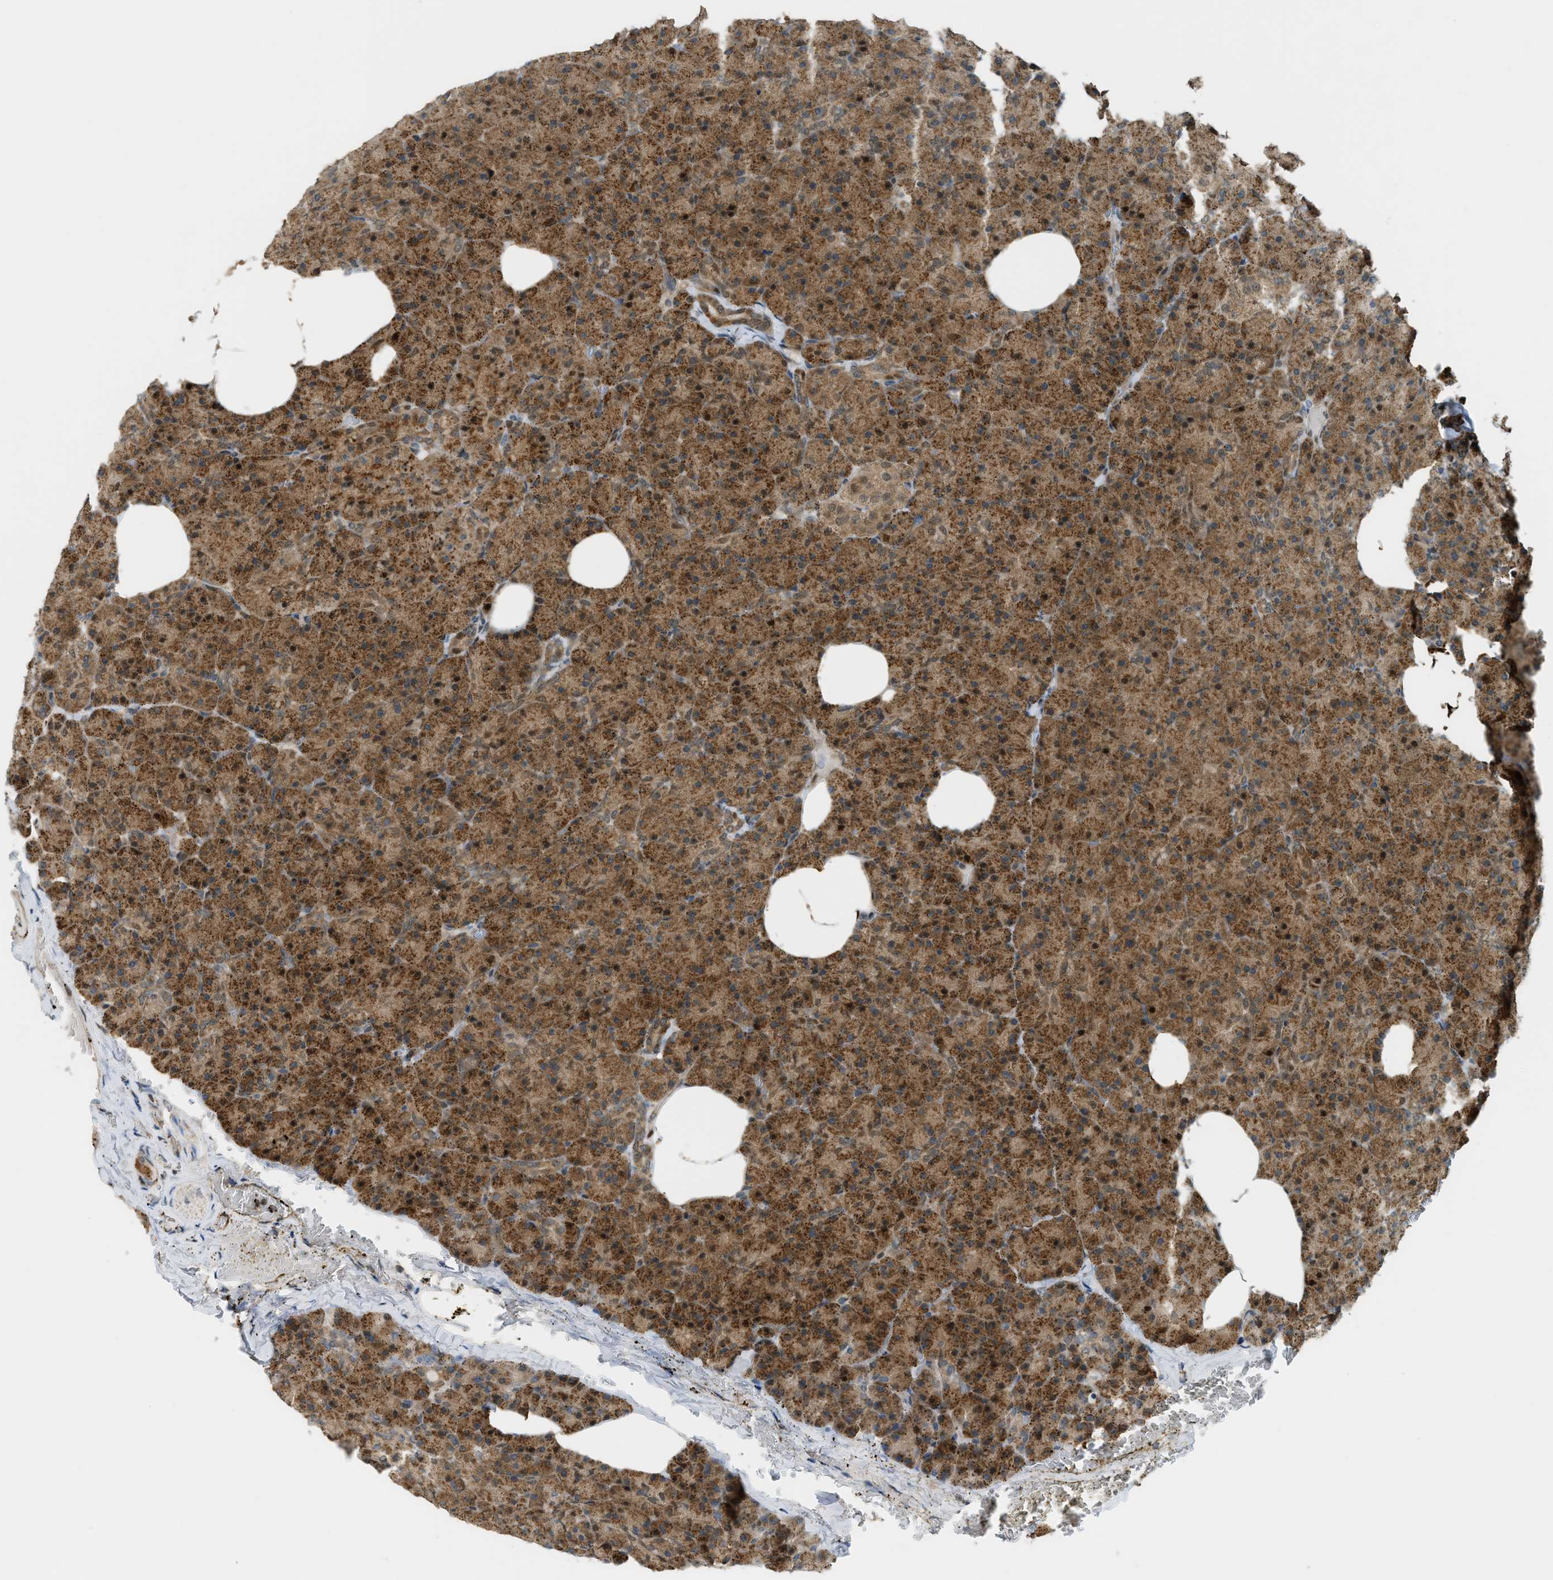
{"staining": {"intensity": "strong", "quantity": ">75%", "location": "cytoplasmic/membranous"}, "tissue": "pancreas", "cell_type": "Exocrine glandular cells", "image_type": "normal", "snomed": [{"axis": "morphology", "description": "Normal tissue, NOS"}, {"axis": "topography", "description": "Pancreas"}], "caption": "IHC staining of unremarkable pancreas, which demonstrates high levels of strong cytoplasmic/membranous positivity in approximately >75% of exocrine glandular cells indicating strong cytoplasmic/membranous protein positivity. The staining was performed using DAB (brown) for protein detection and nuclei were counterstained in hematoxylin (blue).", "gene": "CCDC186", "patient": {"sex": "female", "age": 35}}